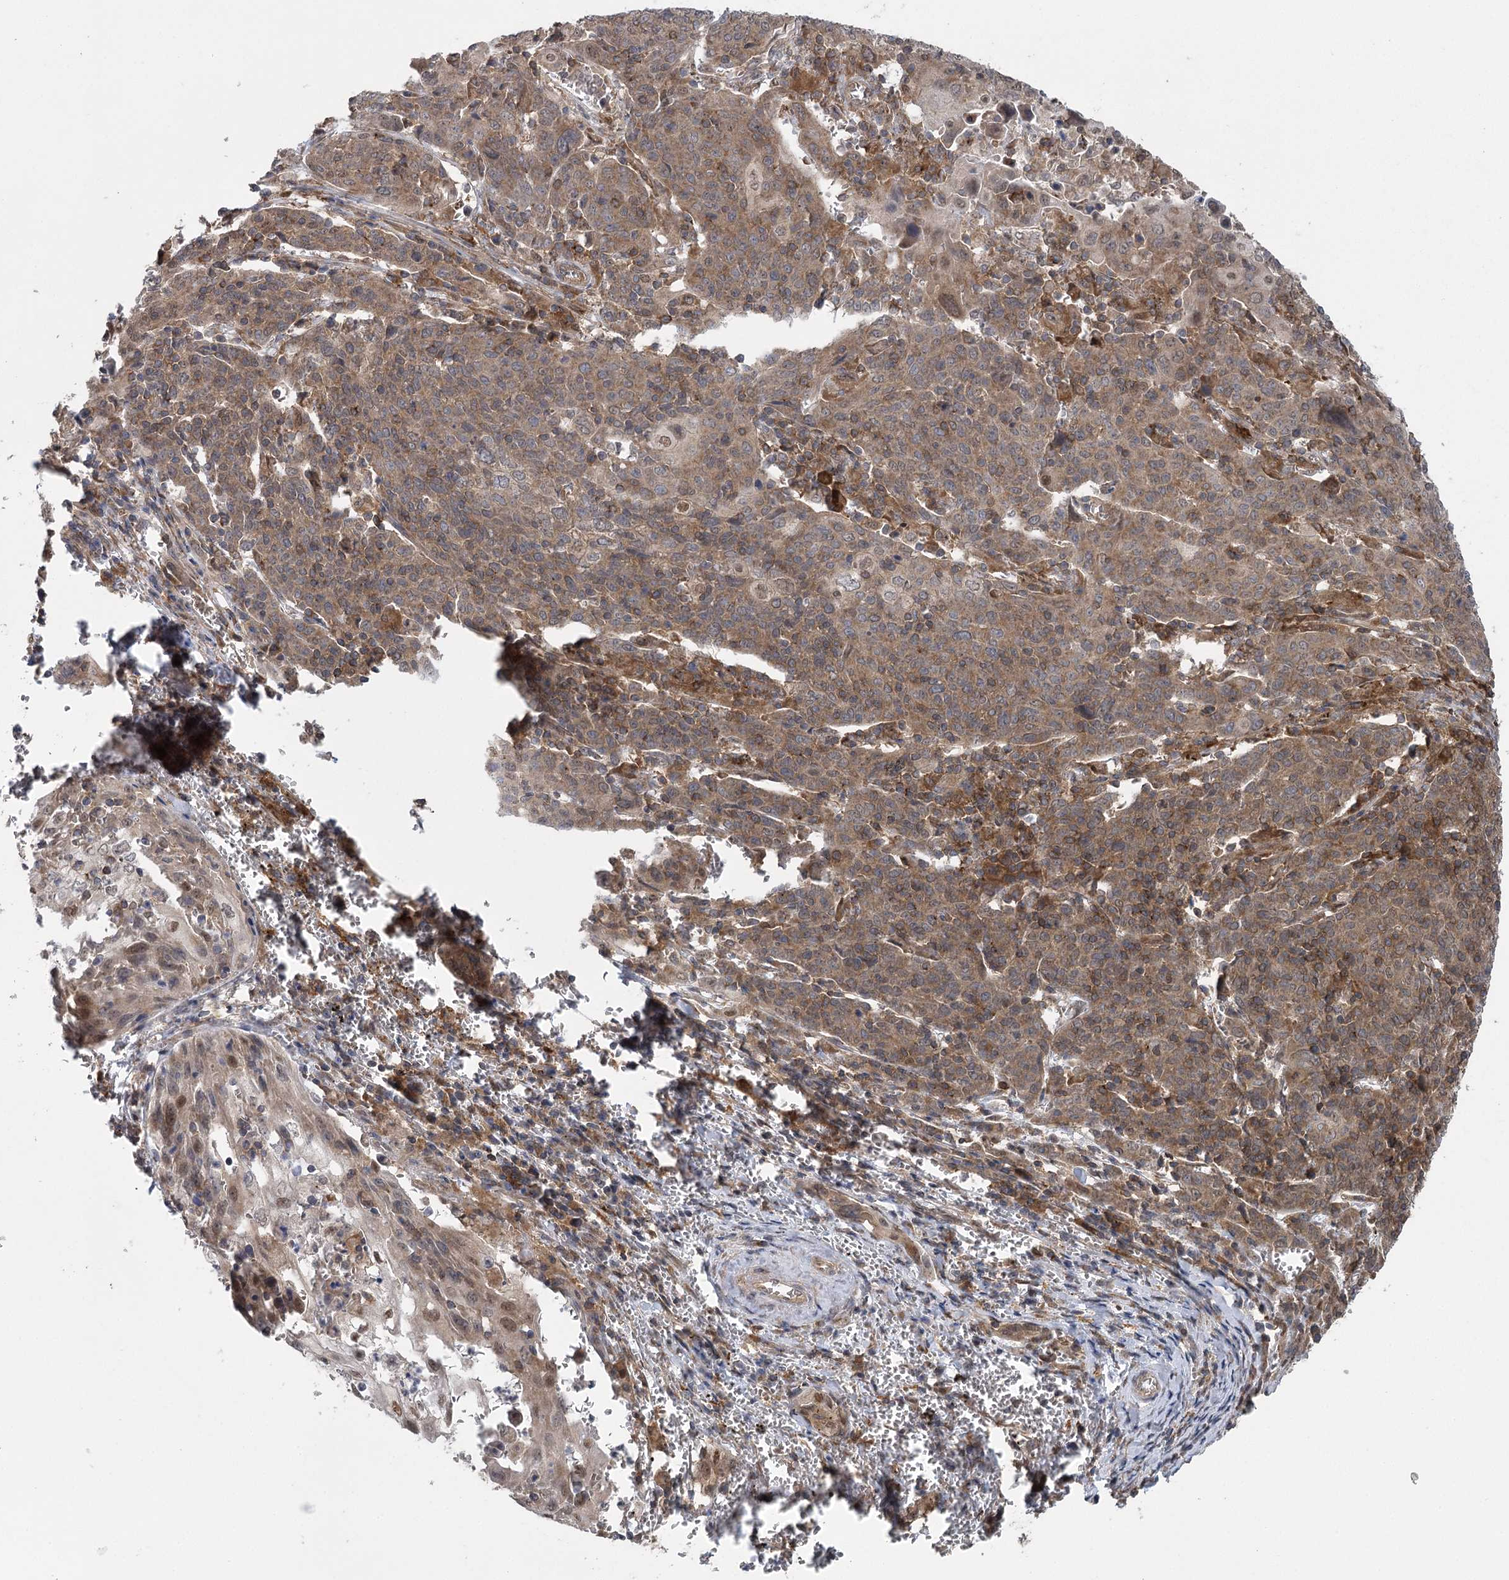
{"staining": {"intensity": "moderate", "quantity": ">75%", "location": "cytoplasmic/membranous"}, "tissue": "cervical cancer", "cell_type": "Tumor cells", "image_type": "cancer", "snomed": [{"axis": "morphology", "description": "Squamous cell carcinoma, NOS"}, {"axis": "topography", "description": "Cervix"}], "caption": "IHC of cervical squamous cell carcinoma displays medium levels of moderate cytoplasmic/membranous staining in approximately >75% of tumor cells.", "gene": "C12orf4", "patient": {"sex": "female", "age": 67}}